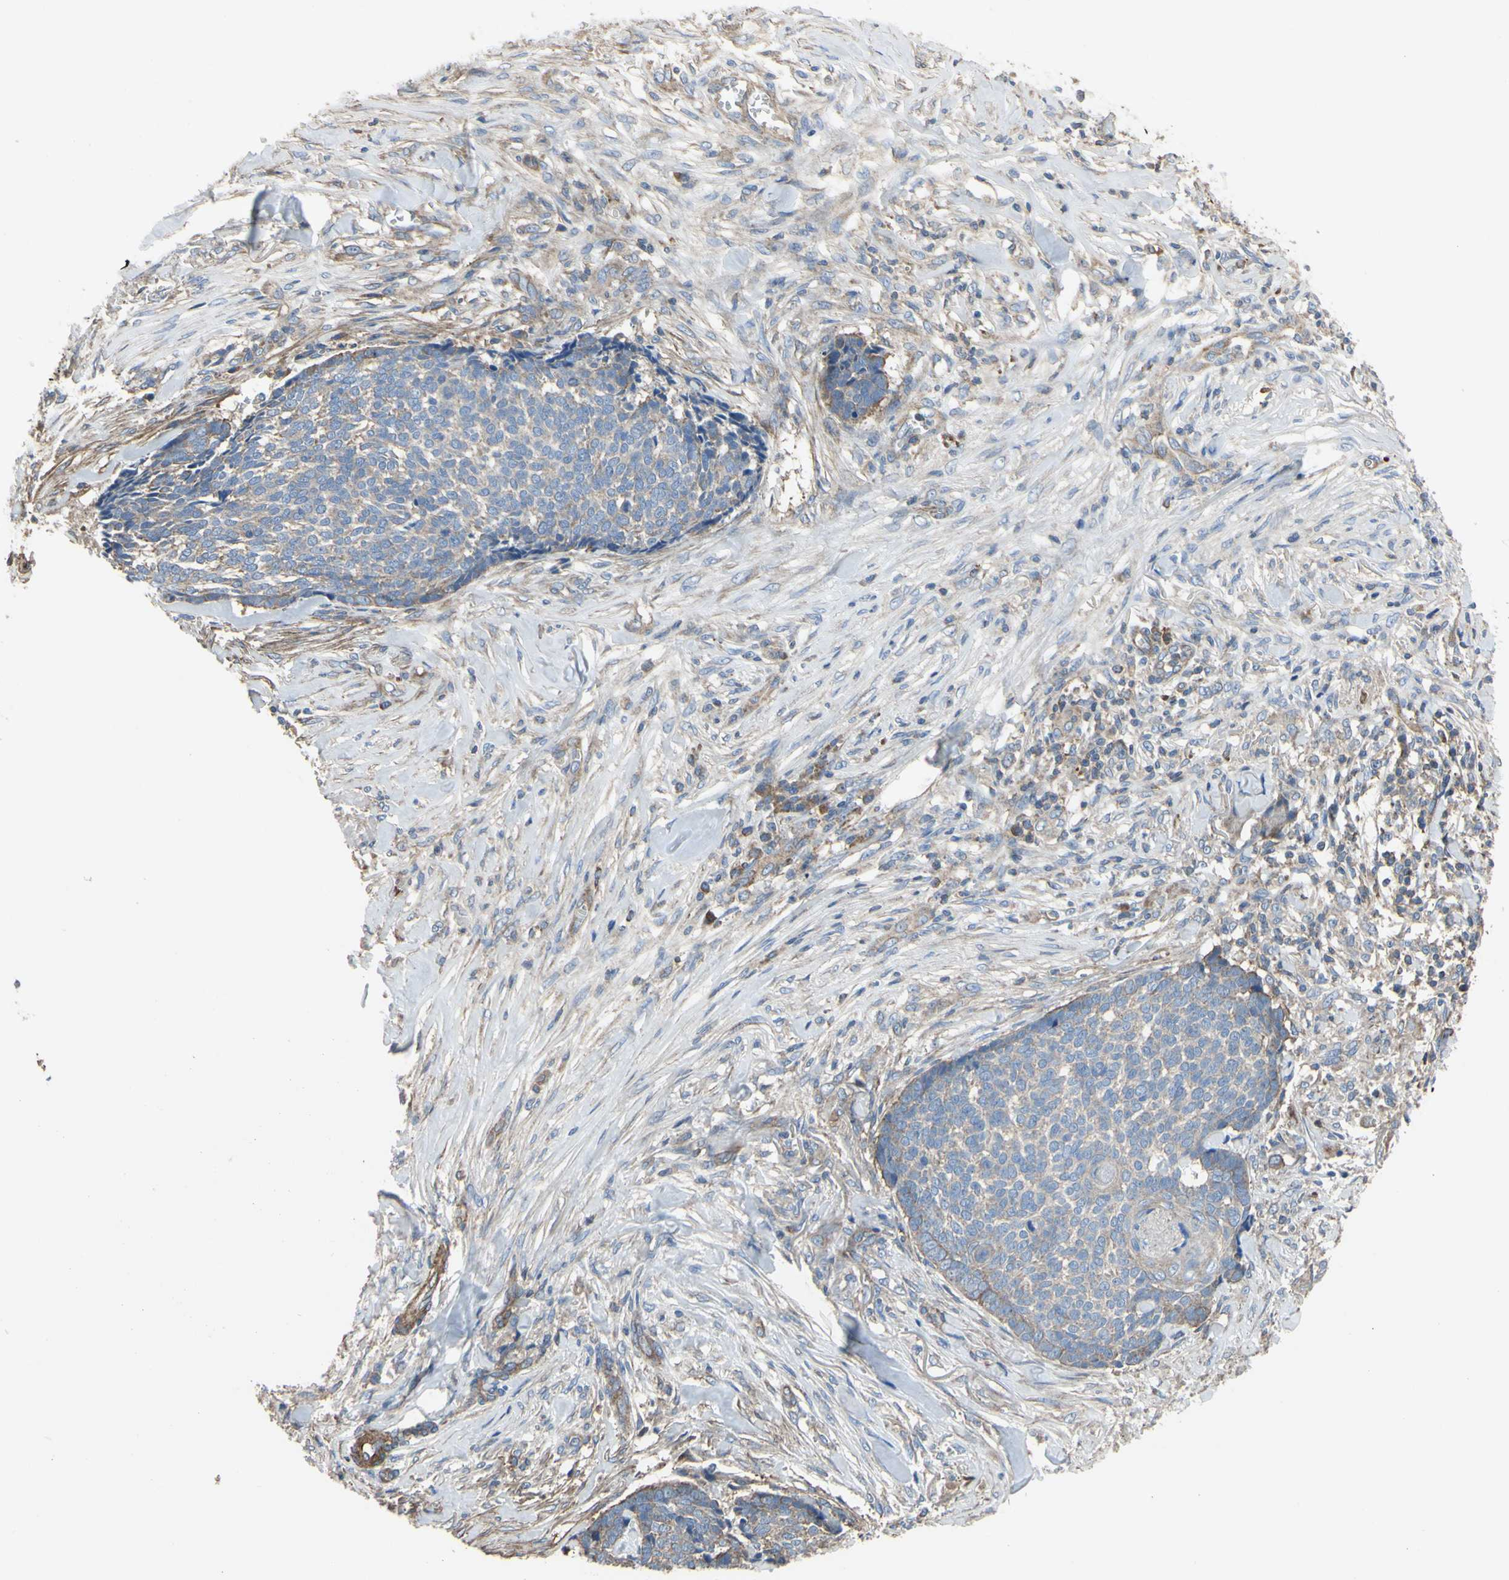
{"staining": {"intensity": "weak", "quantity": "25%-75%", "location": "cytoplasmic/membranous"}, "tissue": "skin cancer", "cell_type": "Tumor cells", "image_type": "cancer", "snomed": [{"axis": "morphology", "description": "Basal cell carcinoma"}, {"axis": "topography", "description": "Skin"}], "caption": "Skin basal cell carcinoma stained for a protein (brown) exhibits weak cytoplasmic/membranous positive expression in approximately 25%-75% of tumor cells.", "gene": "BECN1", "patient": {"sex": "male", "age": 84}}